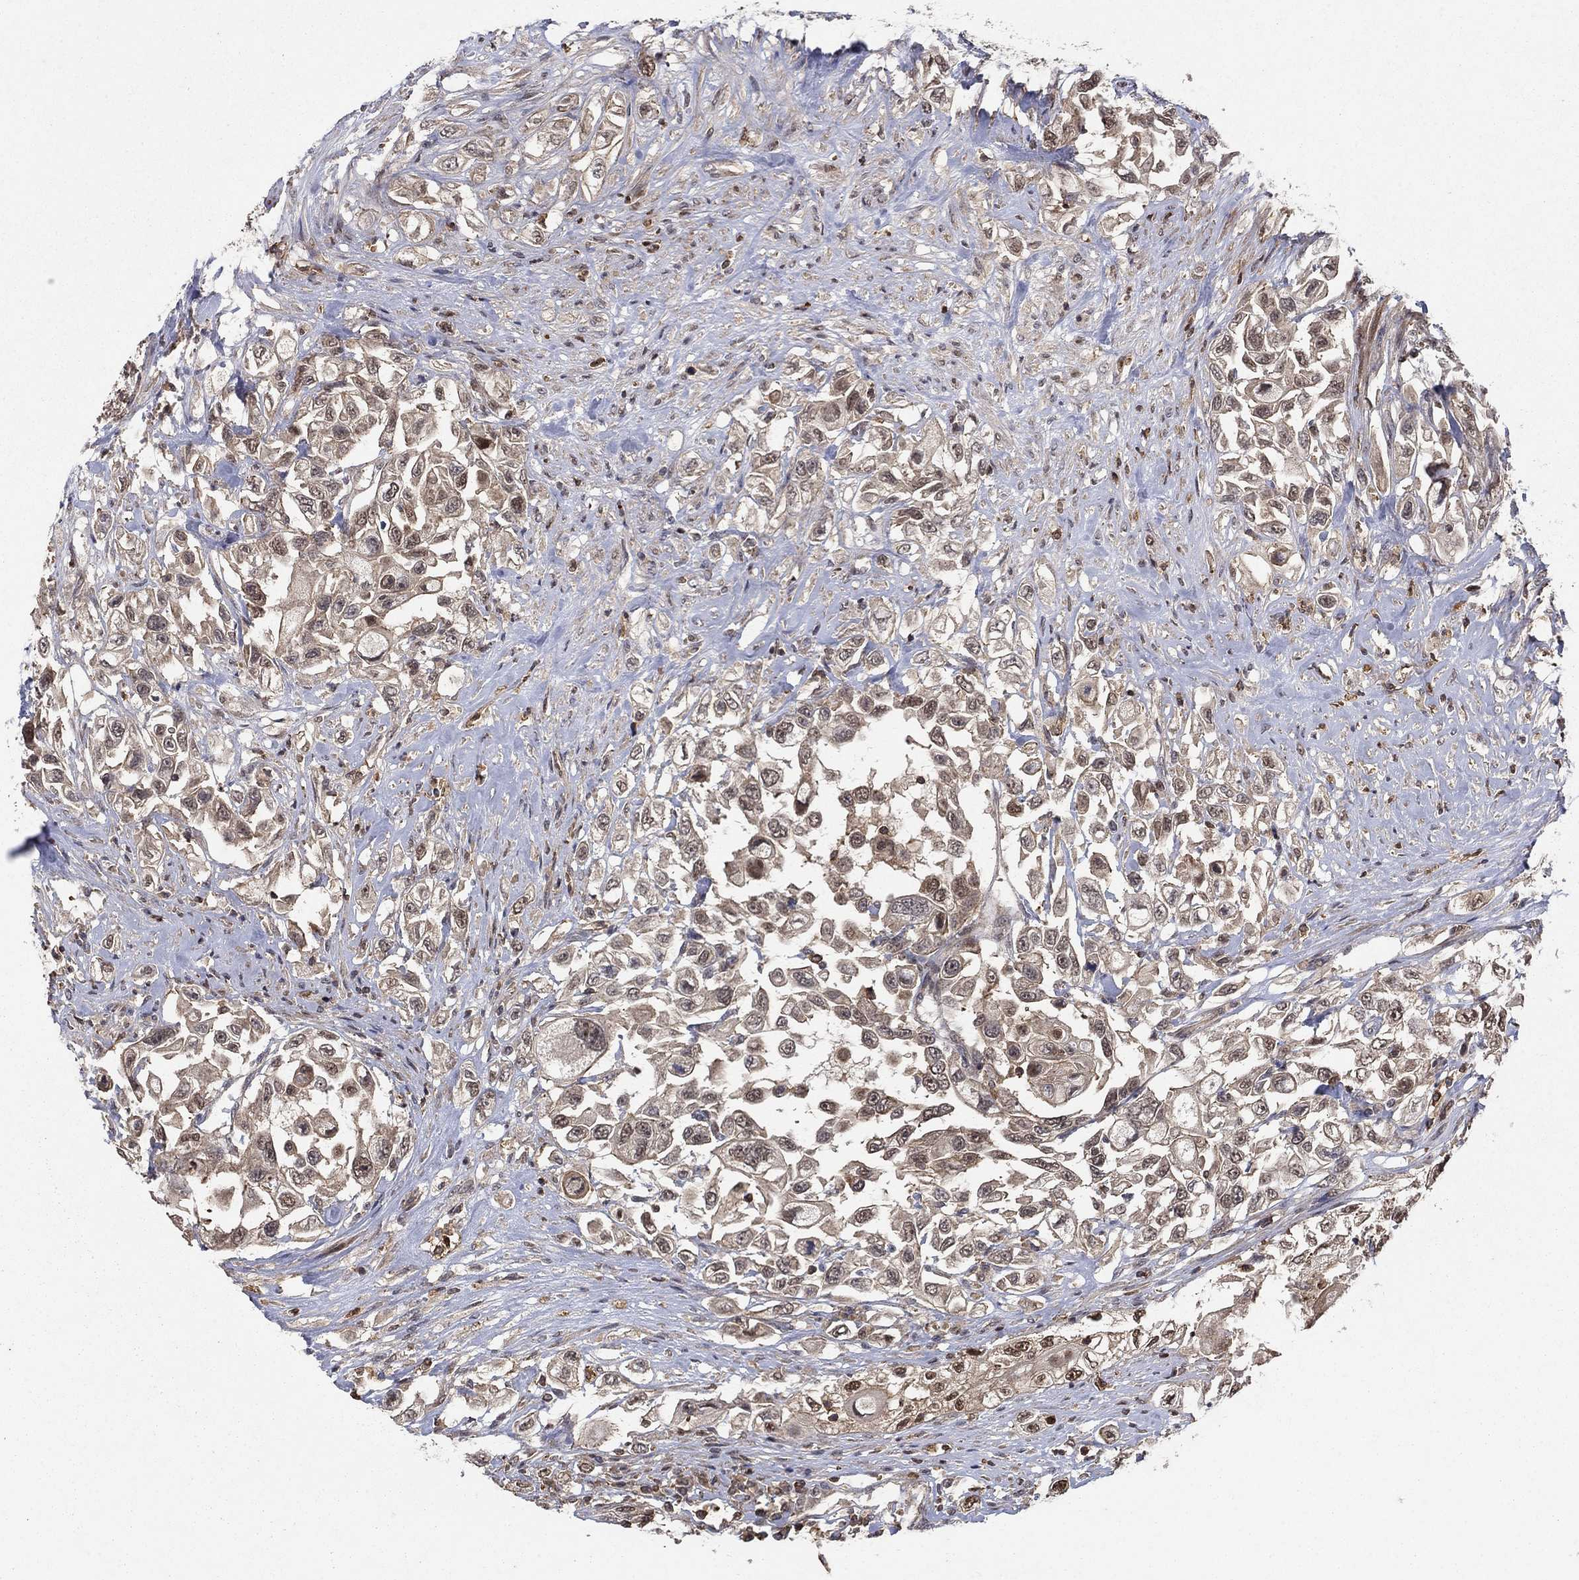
{"staining": {"intensity": "strong", "quantity": "<25%", "location": "cytoplasmic/membranous,nuclear"}, "tissue": "urothelial cancer", "cell_type": "Tumor cells", "image_type": "cancer", "snomed": [{"axis": "morphology", "description": "Urothelial carcinoma, High grade"}, {"axis": "topography", "description": "Urinary bladder"}], "caption": "Urothelial carcinoma (high-grade) was stained to show a protein in brown. There is medium levels of strong cytoplasmic/membranous and nuclear staining in approximately <25% of tumor cells.", "gene": "CCDC66", "patient": {"sex": "female", "age": 56}}